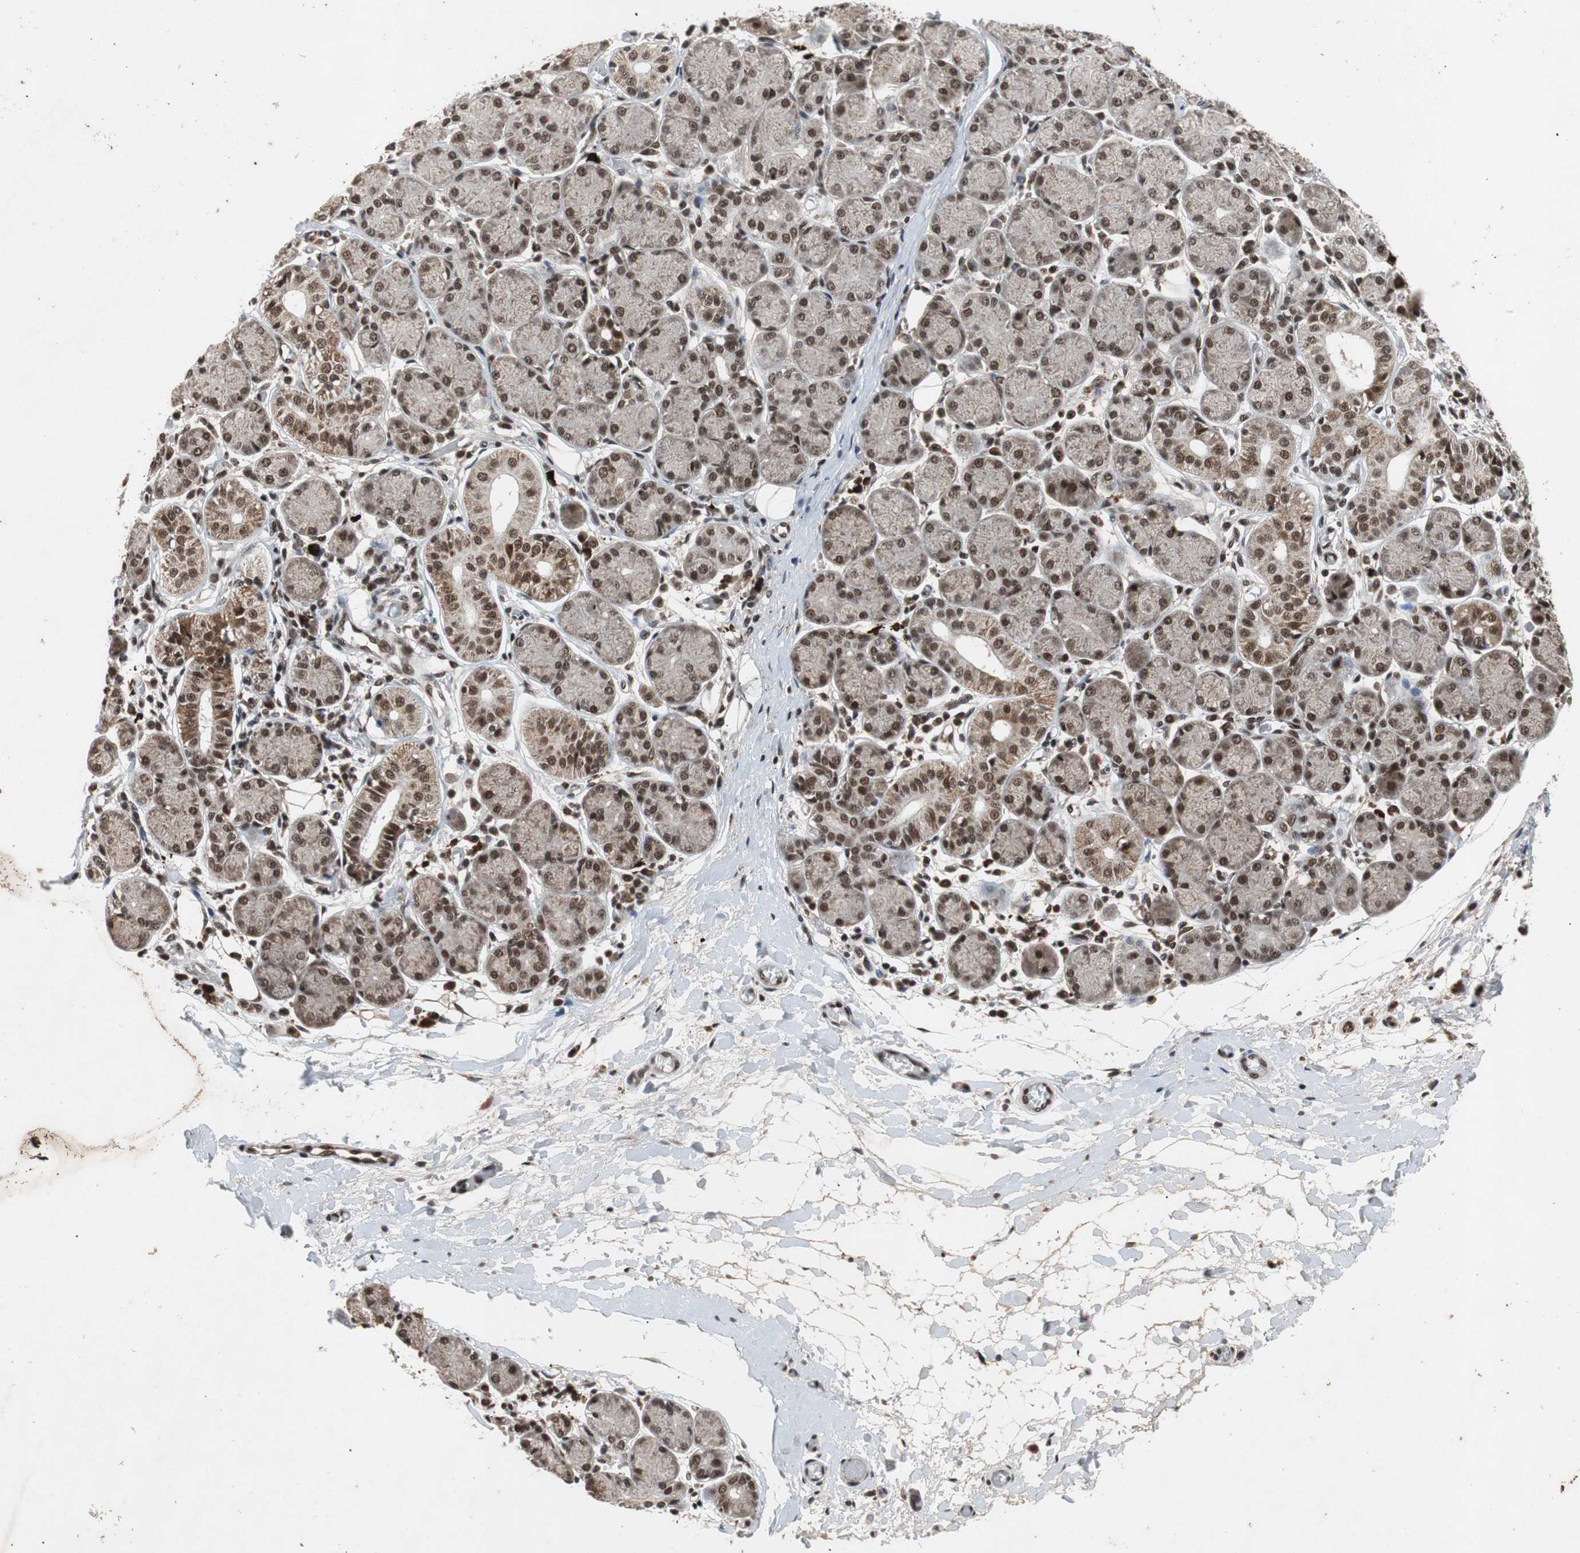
{"staining": {"intensity": "strong", "quantity": ">75%", "location": "nuclear"}, "tissue": "salivary gland", "cell_type": "Glandular cells", "image_type": "normal", "snomed": [{"axis": "morphology", "description": "Normal tissue, NOS"}, {"axis": "topography", "description": "Salivary gland"}], "caption": "Strong nuclear staining is present in approximately >75% of glandular cells in normal salivary gland. (Brightfield microscopy of DAB IHC at high magnification).", "gene": "TAF5", "patient": {"sex": "female", "age": 24}}